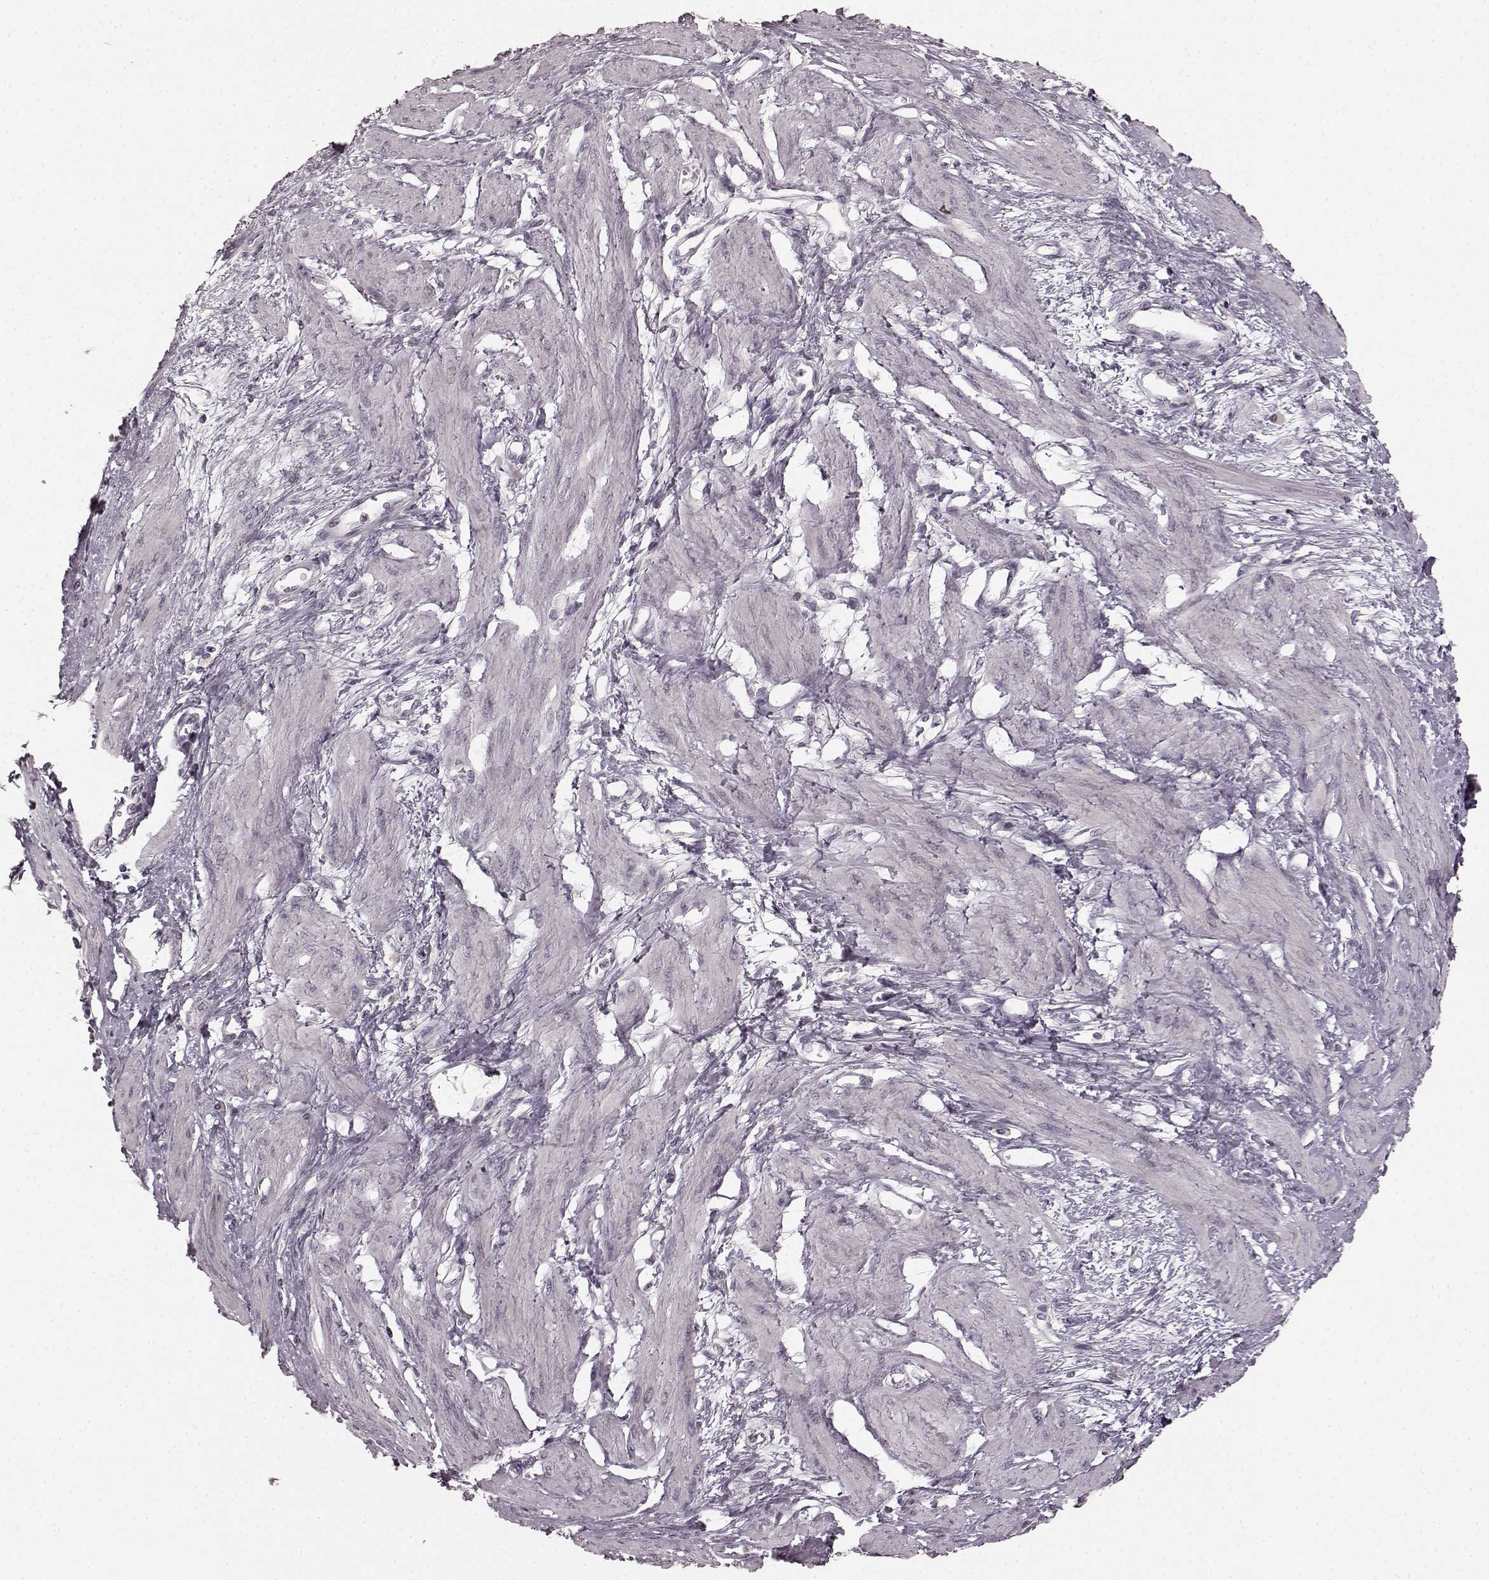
{"staining": {"intensity": "negative", "quantity": "none", "location": "none"}, "tissue": "smooth muscle", "cell_type": "Smooth muscle cells", "image_type": "normal", "snomed": [{"axis": "morphology", "description": "Normal tissue, NOS"}, {"axis": "topography", "description": "Smooth muscle"}, {"axis": "topography", "description": "Uterus"}], "caption": "Immunohistochemical staining of benign human smooth muscle shows no significant expression in smooth muscle cells.", "gene": "CCNA2", "patient": {"sex": "female", "age": 39}}